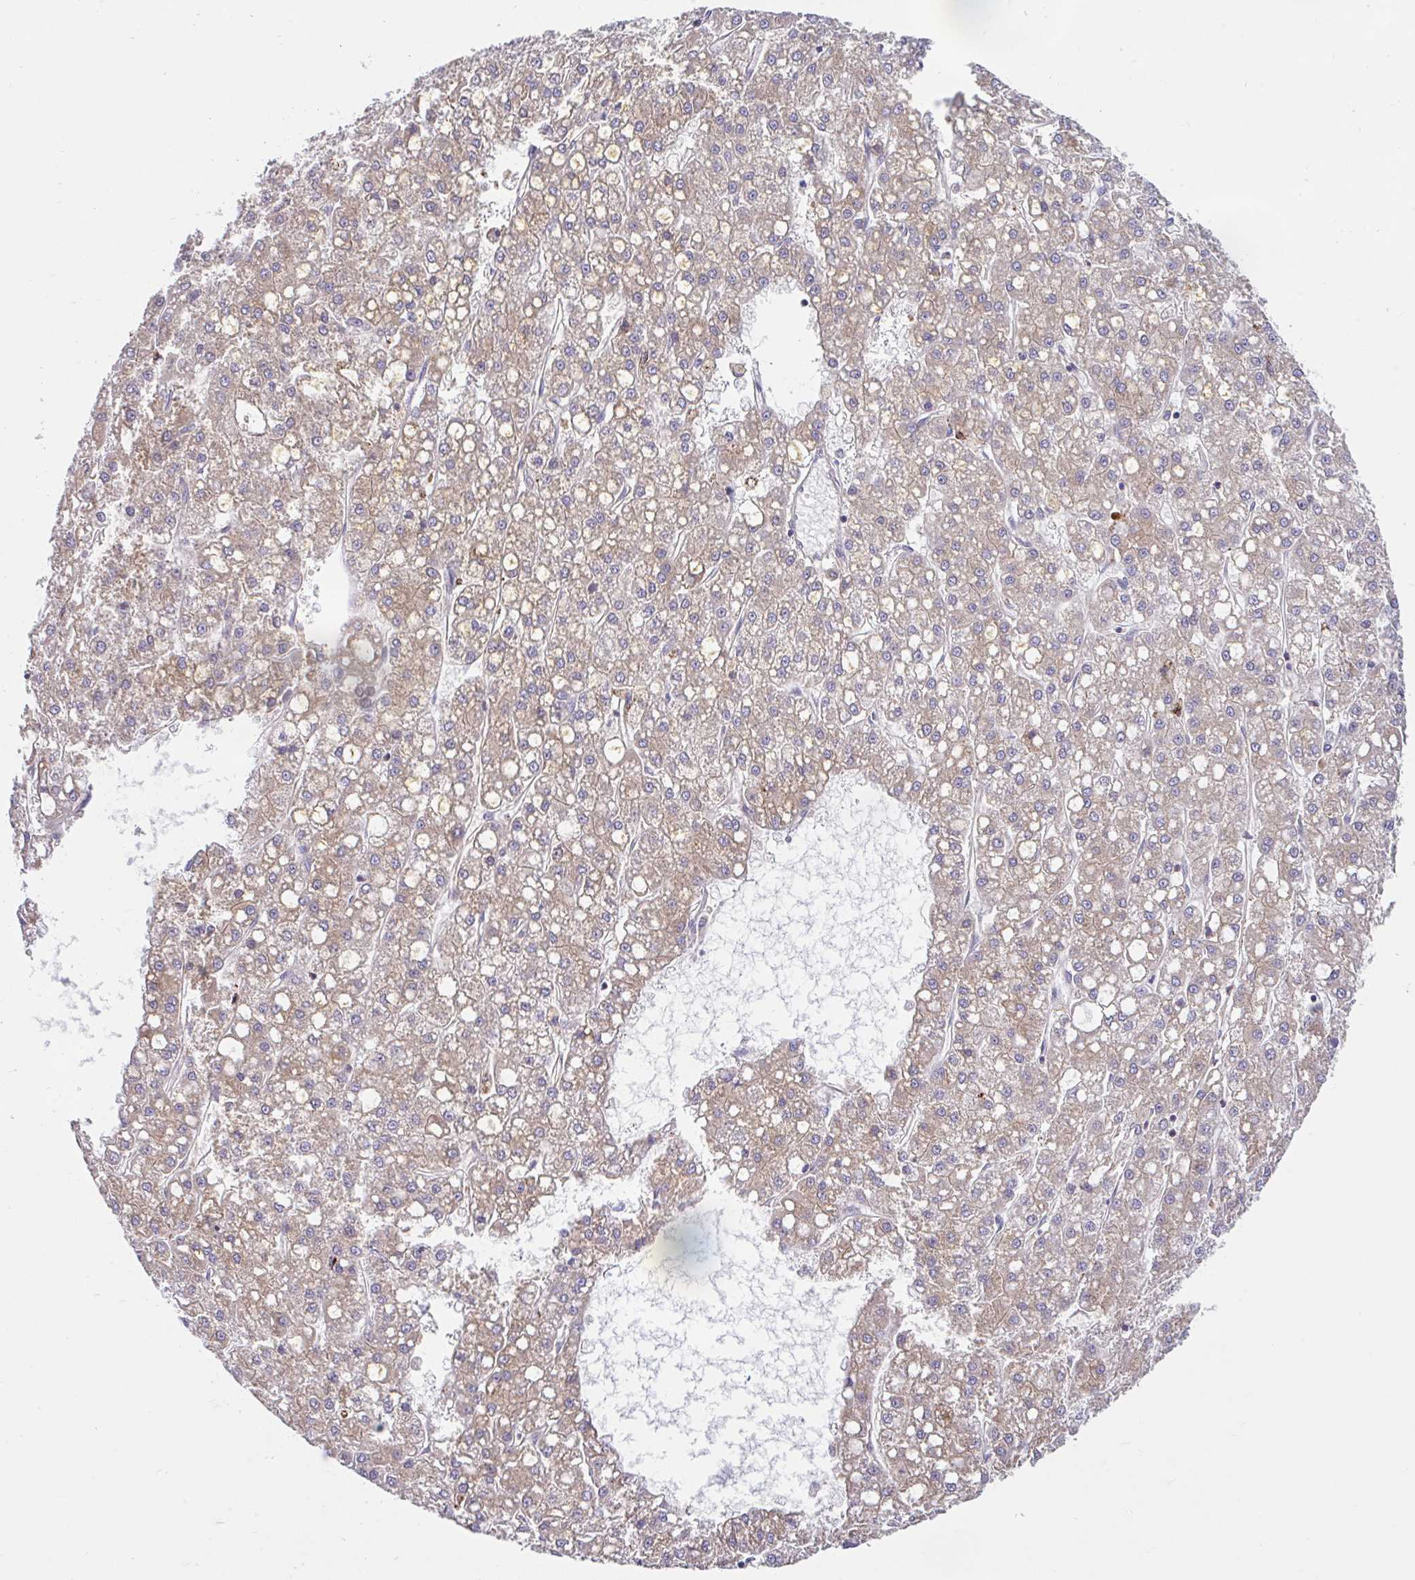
{"staining": {"intensity": "moderate", "quantity": "25%-75%", "location": "cytoplasmic/membranous"}, "tissue": "liver cancer", "cell_type": "Tumor cells", "image_type": "cancer", "snomed": [{"axis": "morphology", "description": "Carcinoma, Hepatocellular, NOS"}, {"axis": "topography", "description": "Liver"}], "caption": "Immunohistochemical staining of hepatocellular carcinoma (liver) demonstrates moderate cytoplasmic/membranous protein expression in about 25%-75% of tumor cells. Immunohistochemistry stains the protein of interest in brown and the nuclei are stained blue.", "gene": "RALBP1", "patient": {"sex": "male", "age": 67}}